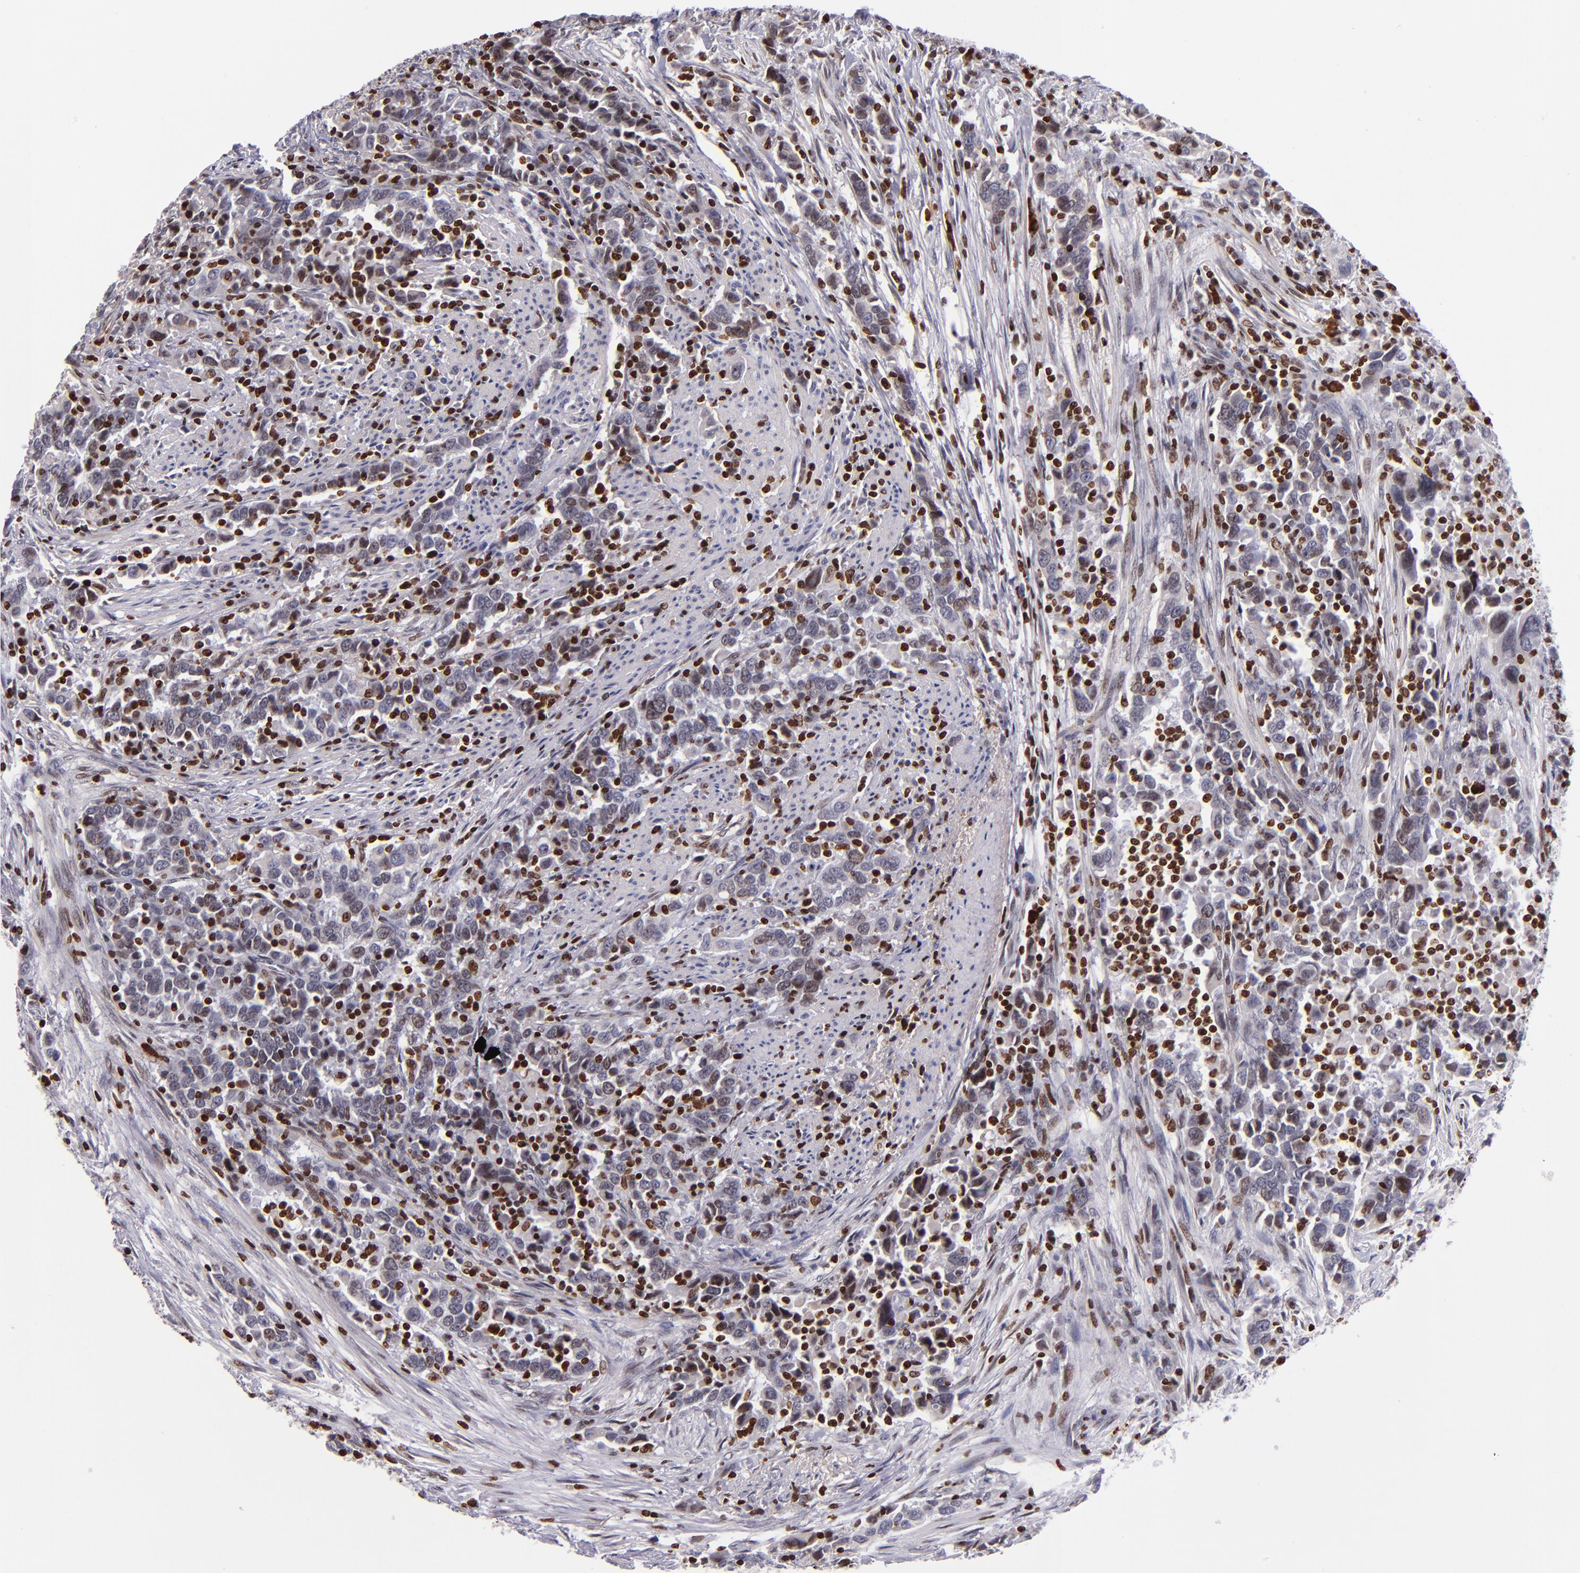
{"staining": {"intensity": "moderate", "quantity": ">75%", "location": "nuclear"}, "tissue": "urothelial cancer", "cell_type": "Tumor cells", "image_type": "cancer", "snomed": [{"axis": "morphology", "description": "Urothelial carcinoma, High grade"}, {"axis": "topography", "description": "Urinary bladder"}], "caption": "Immunohistochemistry (IHC) image of urothelial cancer stained for a protein (brown), which exhibits medium levels of moderate nuclear expression in approximately >75% of tumor cells.", "gene": "CDKL5", "patient": {"sex": "male", "age": 61}}